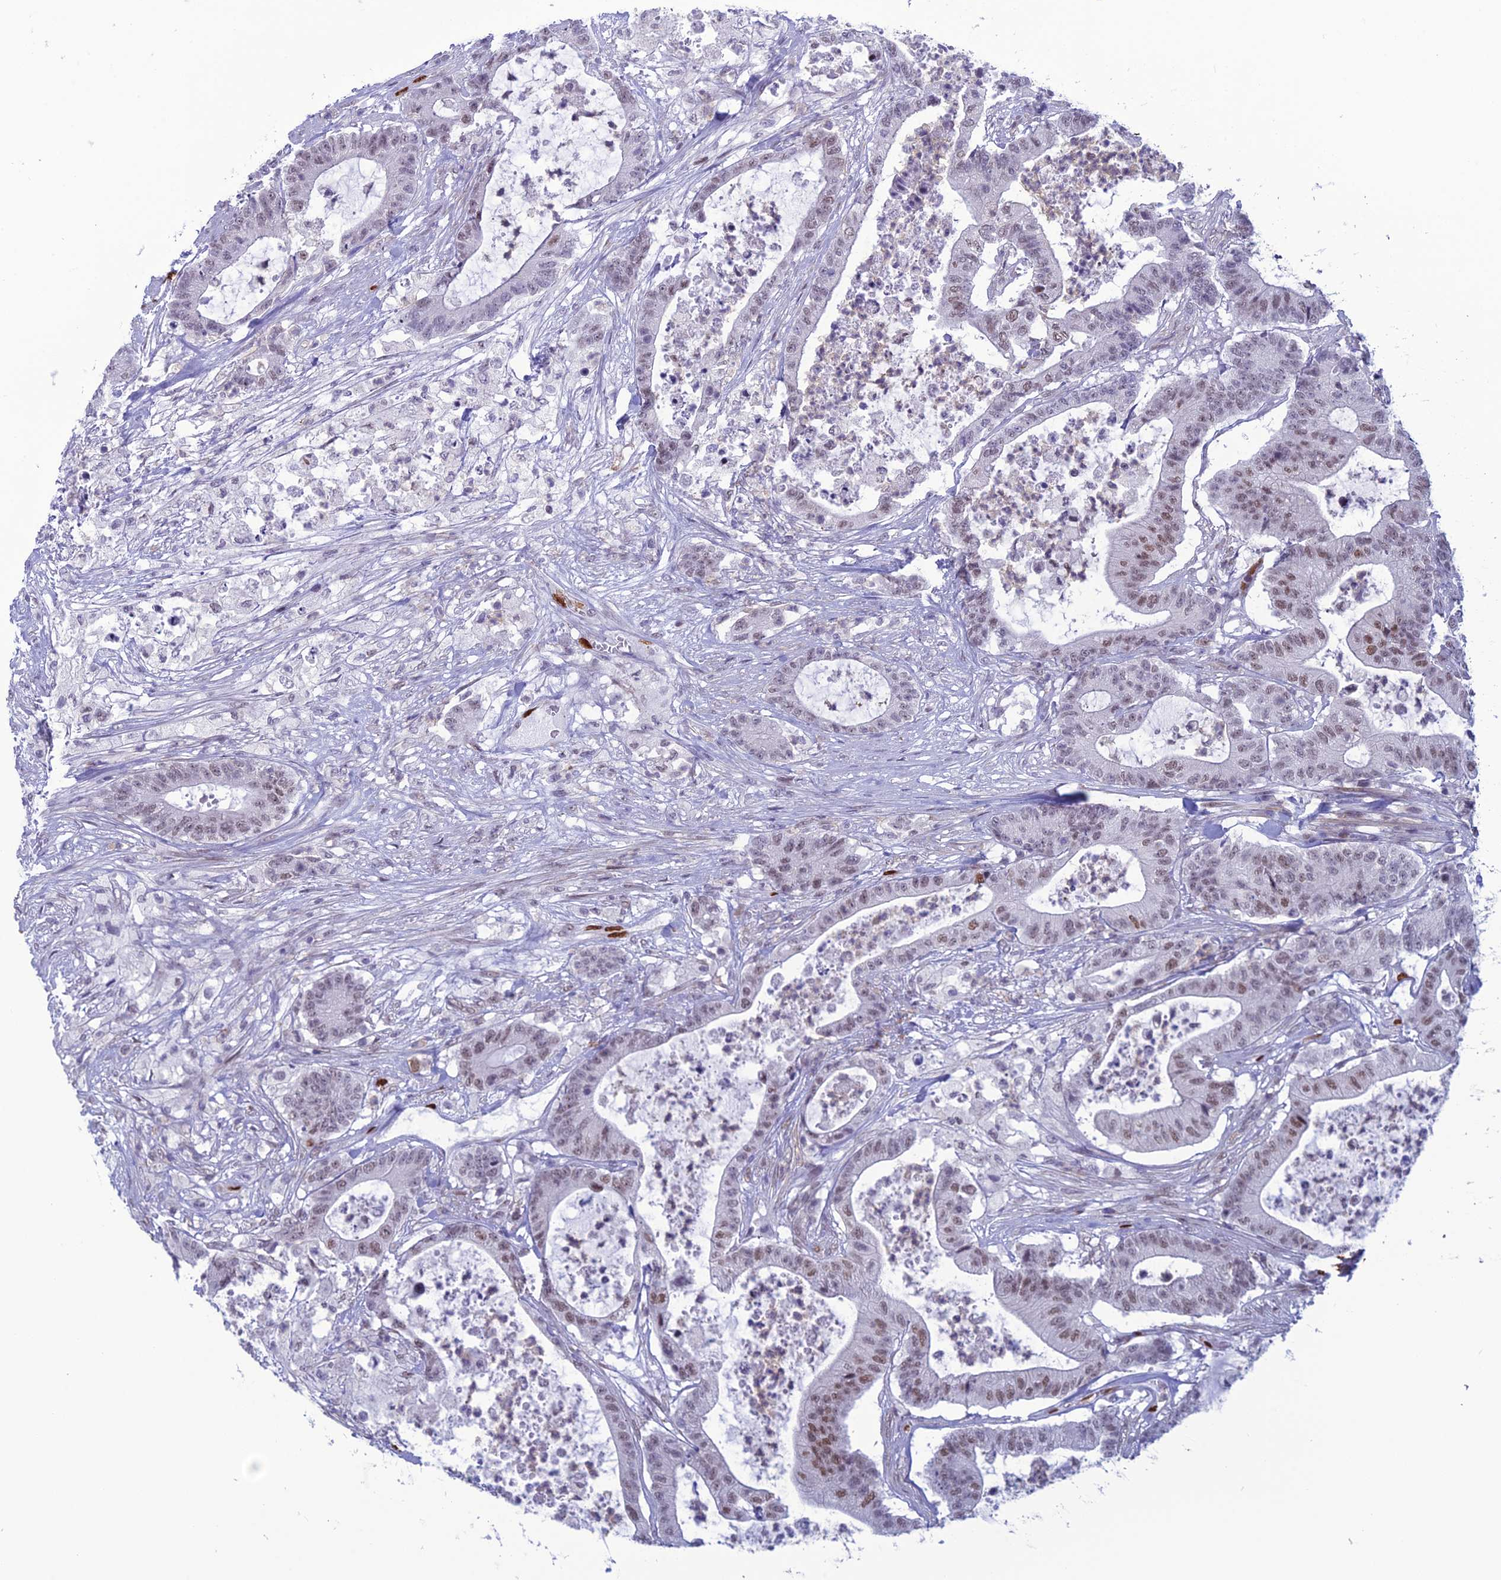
{"staining": {"intensity": "moderate", "quantity": "<25%", "location": "nuclear"}, "tissue": "colorectal cancer", "cell_type": "Tumor cells", "image_type": "cancer", "snomed": [{"axis": "morphology", "description": "Adenocarcinoma, NOS"}, {"axis": "topography", "description": "Colon"}], "caption": "An immunohistochemistry image of tumor tissue is shown. Protein staining in brown shows moderate nuclear positivity in adenocarcinoma (colorectal) within tumor cells.", "gene": "NOL4L", "patient": {"sex": "female", "age": 84}}